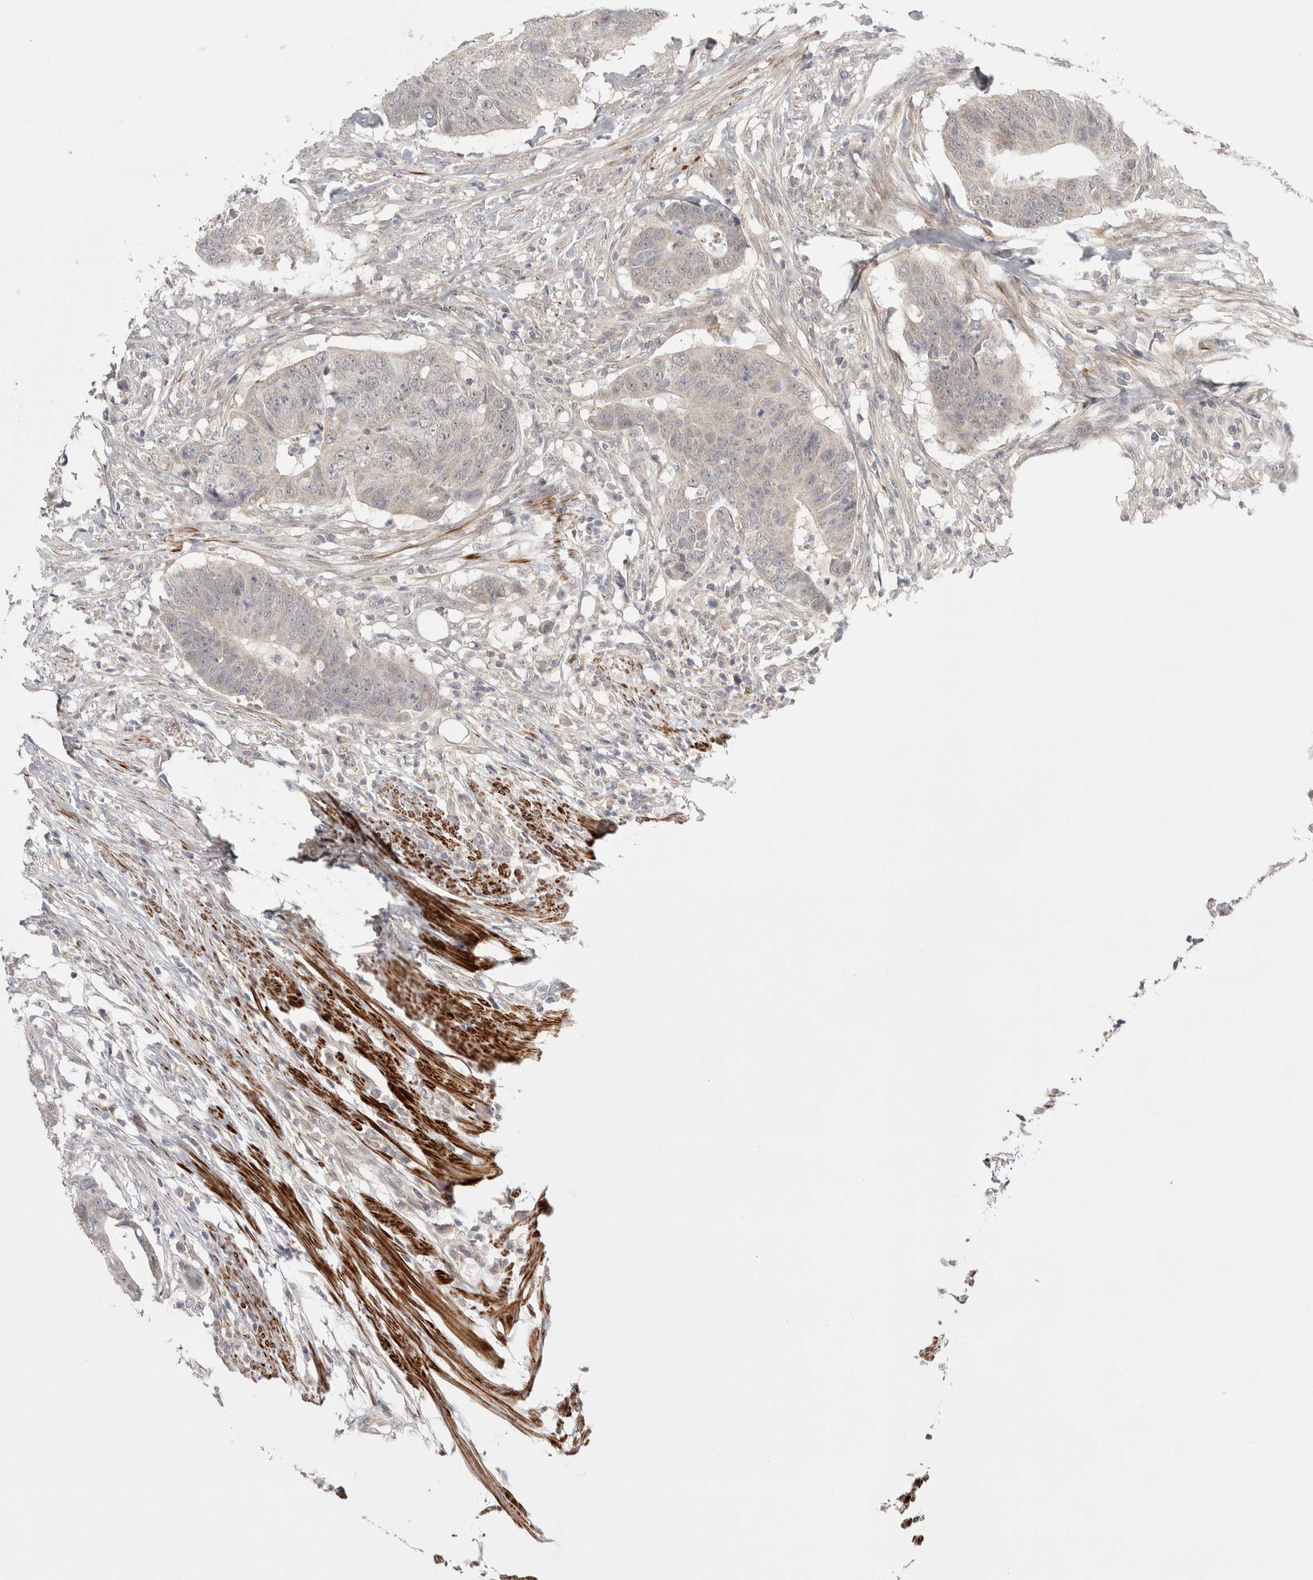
{"staining": {"intensity": "weak", "quantity": ">75%", "location": "cytoplasmic/membranous"}, "tissue": "colorectal cancer", "cell_type": "Tumor cells", "image_type": "cancer", "snomed": [{"axis": "morphology", "description": "Adenocarcinoma, NOS"}, {"axis": "topography", "description": "Colon"}], "caption": "A high-resolution micrograph shows IHC staining of adenocarcinoma (colorectal), which shows weak cytoplasmic/membranous staining in approximately >75% of tumor cells.", "gene": "ZNF318", "patient": {"sex": "male", "age": 56}}